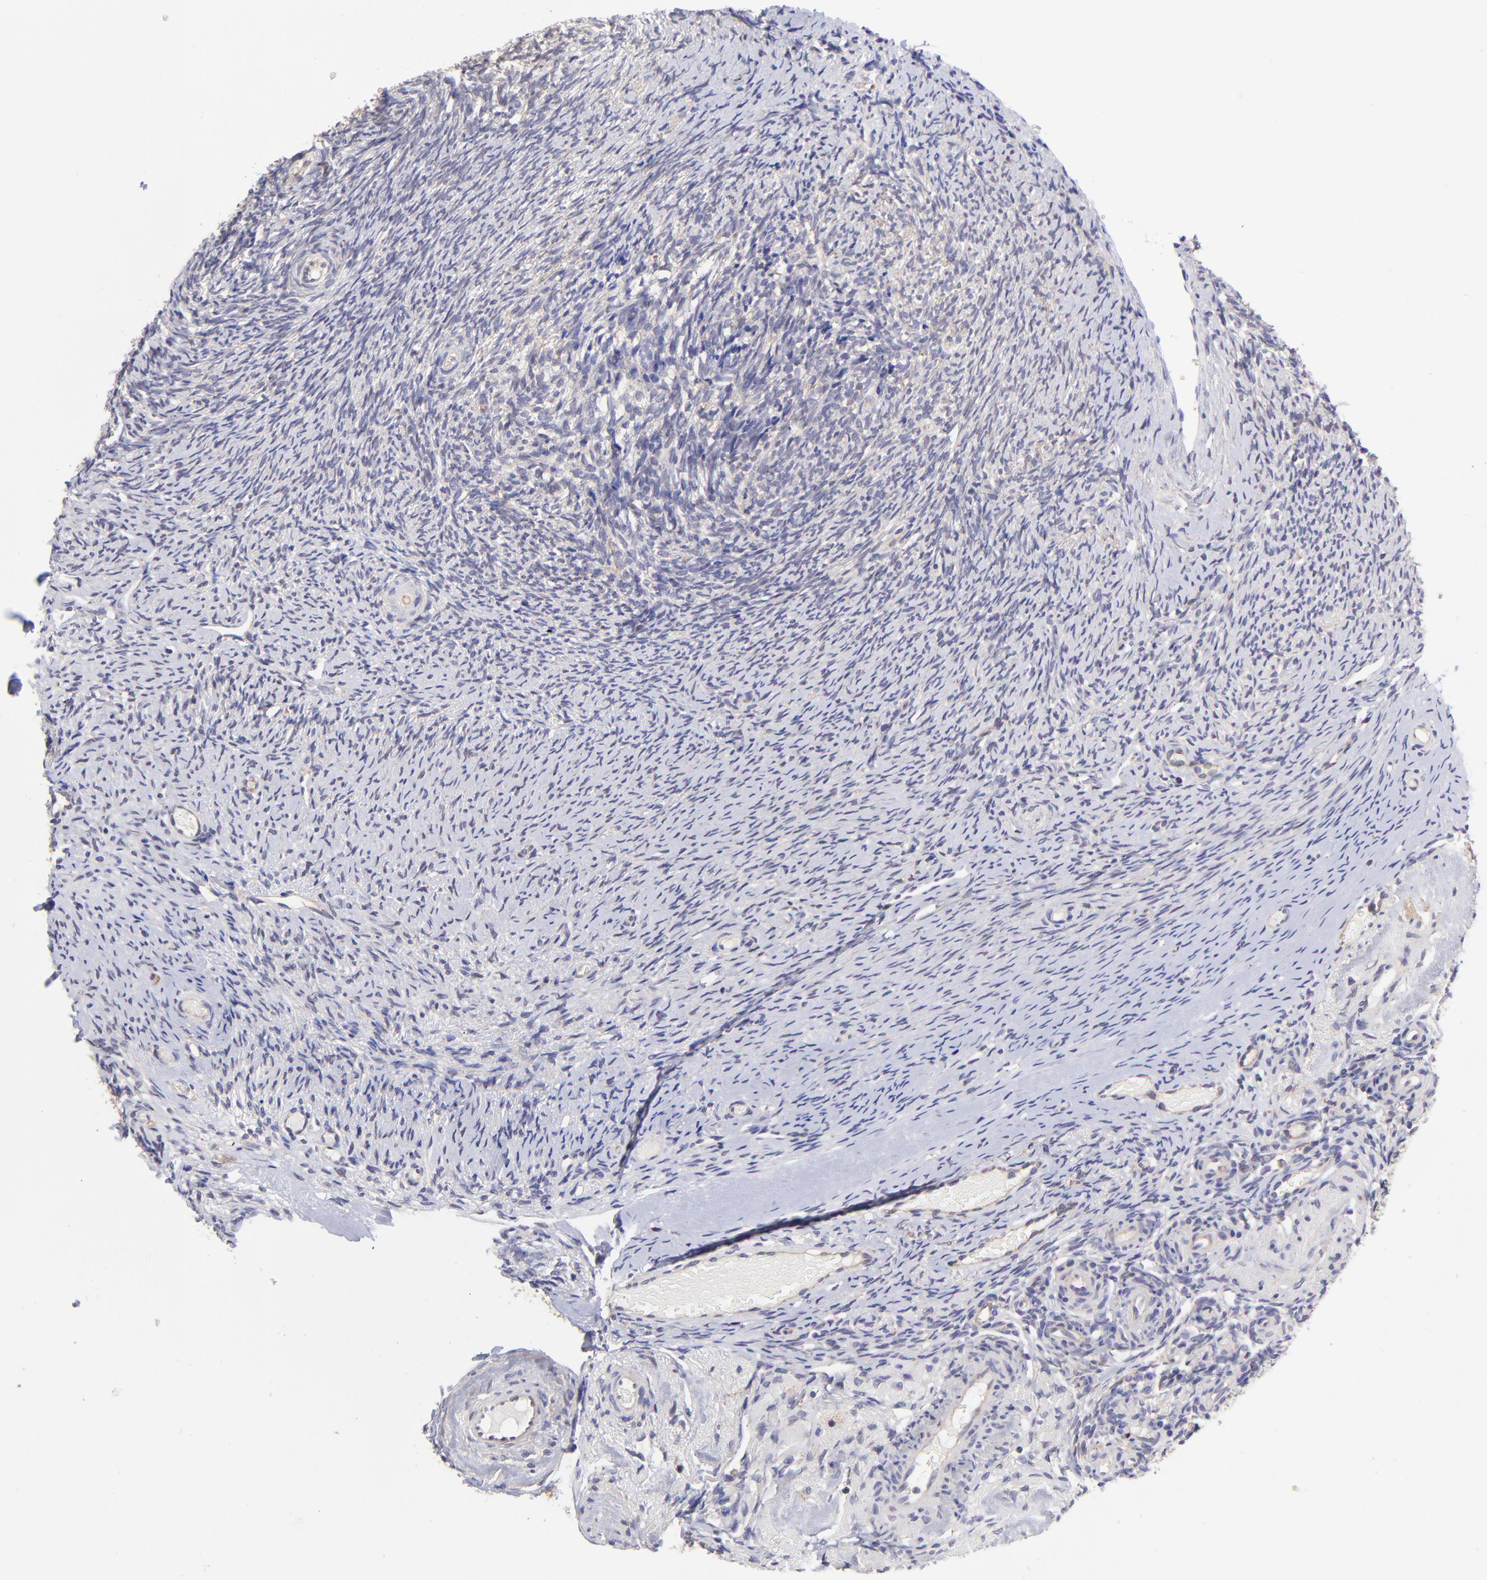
{"staining": {"intensity": "negative", "quantity": "none", "location": "none"}, "tissue": "ovary", "cell_type": "Ovarian stroma cells", "image_type": "normal", "snomed": [{"axis": "morphology", "description": "Normal tissue, NOS"}, {"axis": "topography", "description": "Ovary"}], "caption": "Immunohistochemistry (IHC) of normal human ovary exhibits no positivity in ovarian stroma cells. Brightfield microscopy of immunohistochemistry (IHC) stained with DAB (brown) and hematoxylin (blue), captured at high magnification.", "gene": "NSF", "patient": {"sex": "female", "age": 60}}